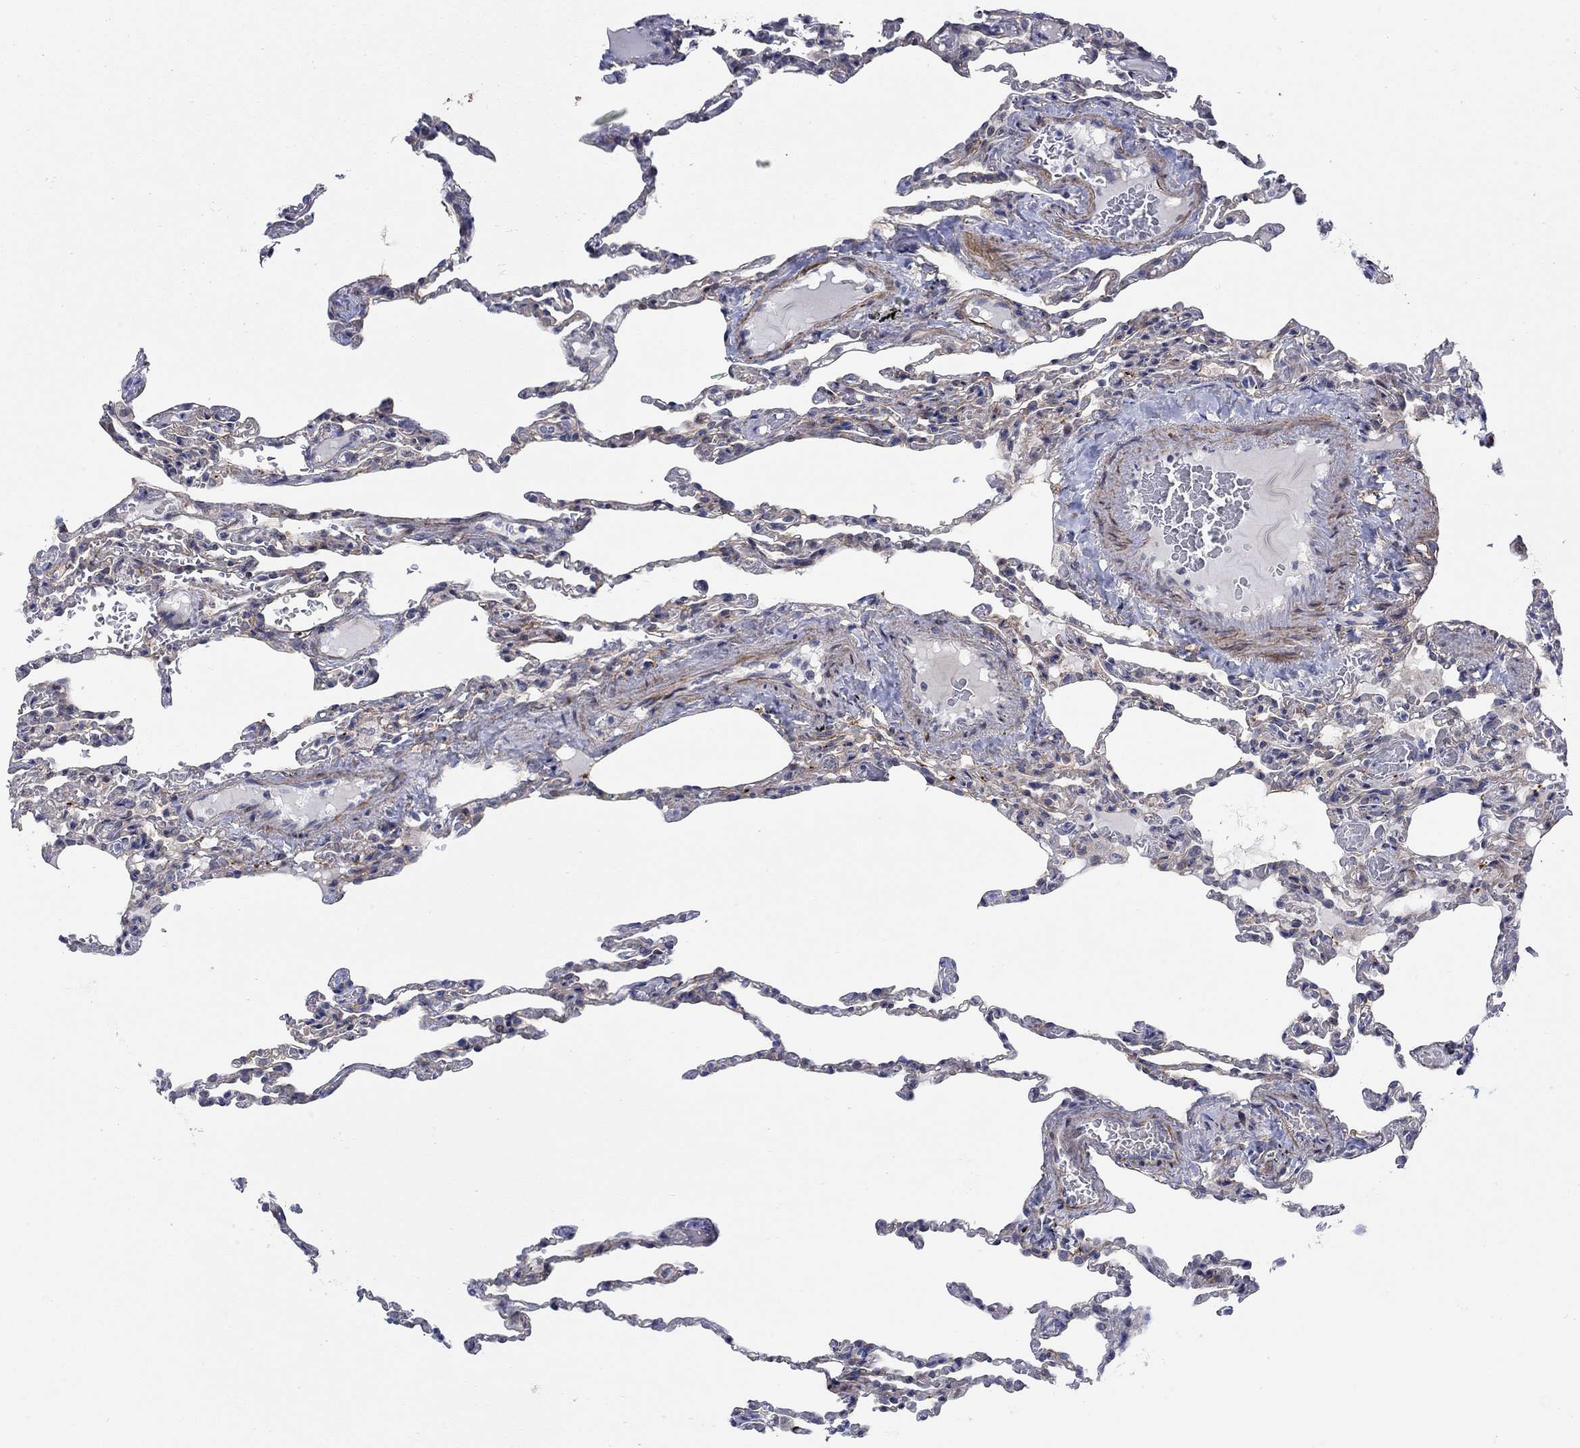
{"staining": {"intensity": "moderate", "quantity": "<25%", "location": "cytoplasmic/membranous"}, "tissue": "lung", "cell_type": "Alveolar cells", "image_type": "normal", "snomed": [{"axis": "morphology", "description": "Normal tissue, NOS"}, {"axis": "topography", "description": "Lung"}], "caption": "High-magnification brightfield microscopy of normal lung stained with DAB (brown) and counterstained with hematoxylin (blue). alveolar cells exhibit moderate cytoplasmic/membranous expression is present in about<25% of cells.", "gene": "SCN7A", "patient": {"sex": "female", "age": 43}}